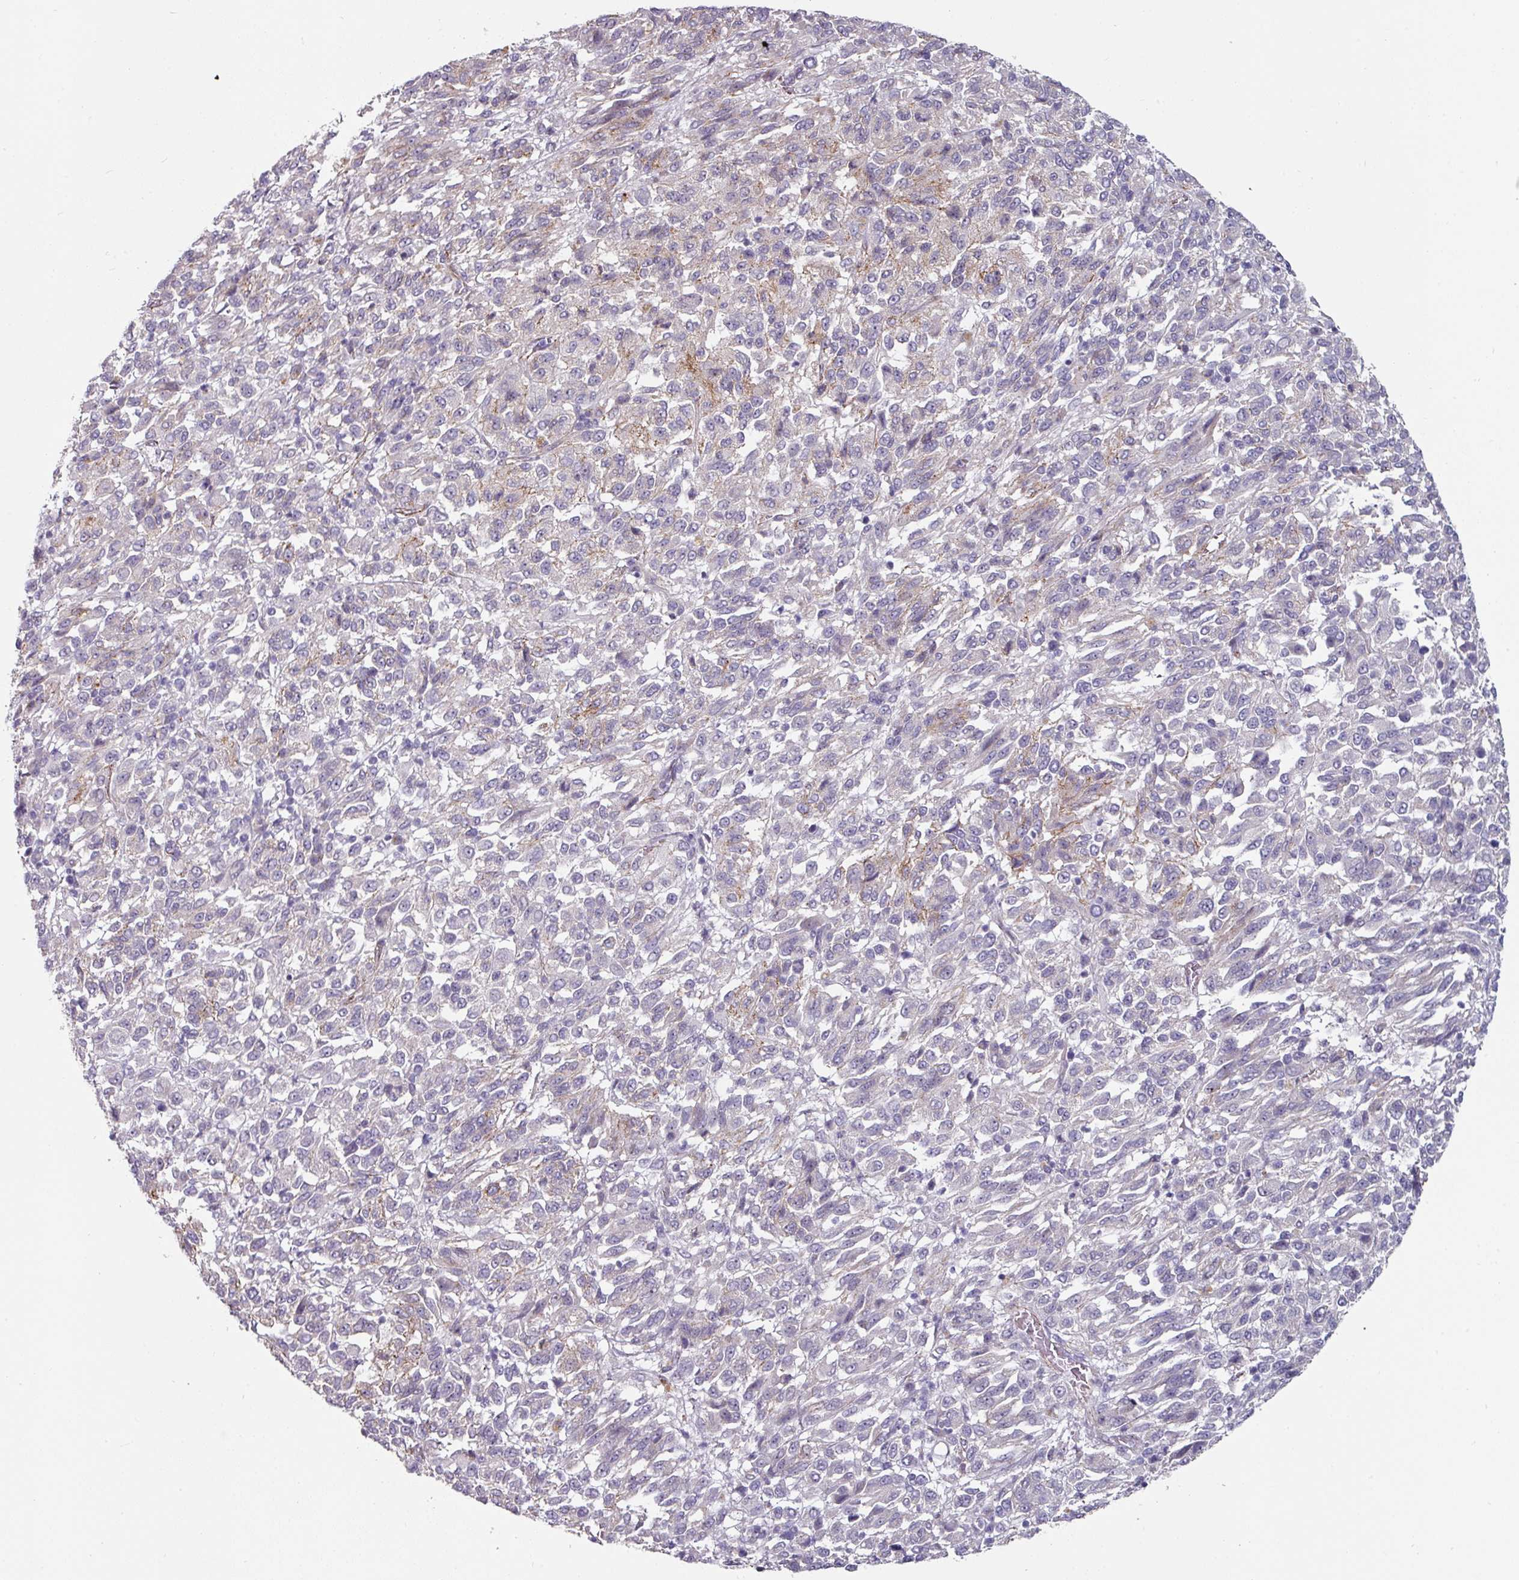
{"staining": {"intensity": "moderate", "quantity": "<25%", "location": "cytoplasmic/membranous"}, "tissue": "melanoma", "cell_type": "Tumor cells", "image_type": "cancer", "snomed": [{"axis": "morphology", "description": "Malignant melanoma, Metastatic site"}, {"axis": "topography", "description": "Lung"}], "caption": "IHC (DAB) staining of human malignant melanoma (metastatic site) displays moderate cytoplasmic/membranous protein staining in approximately <25% of tumor cells.", "gene": "JUP", "patient": {"sex": "male", "age": 64}}